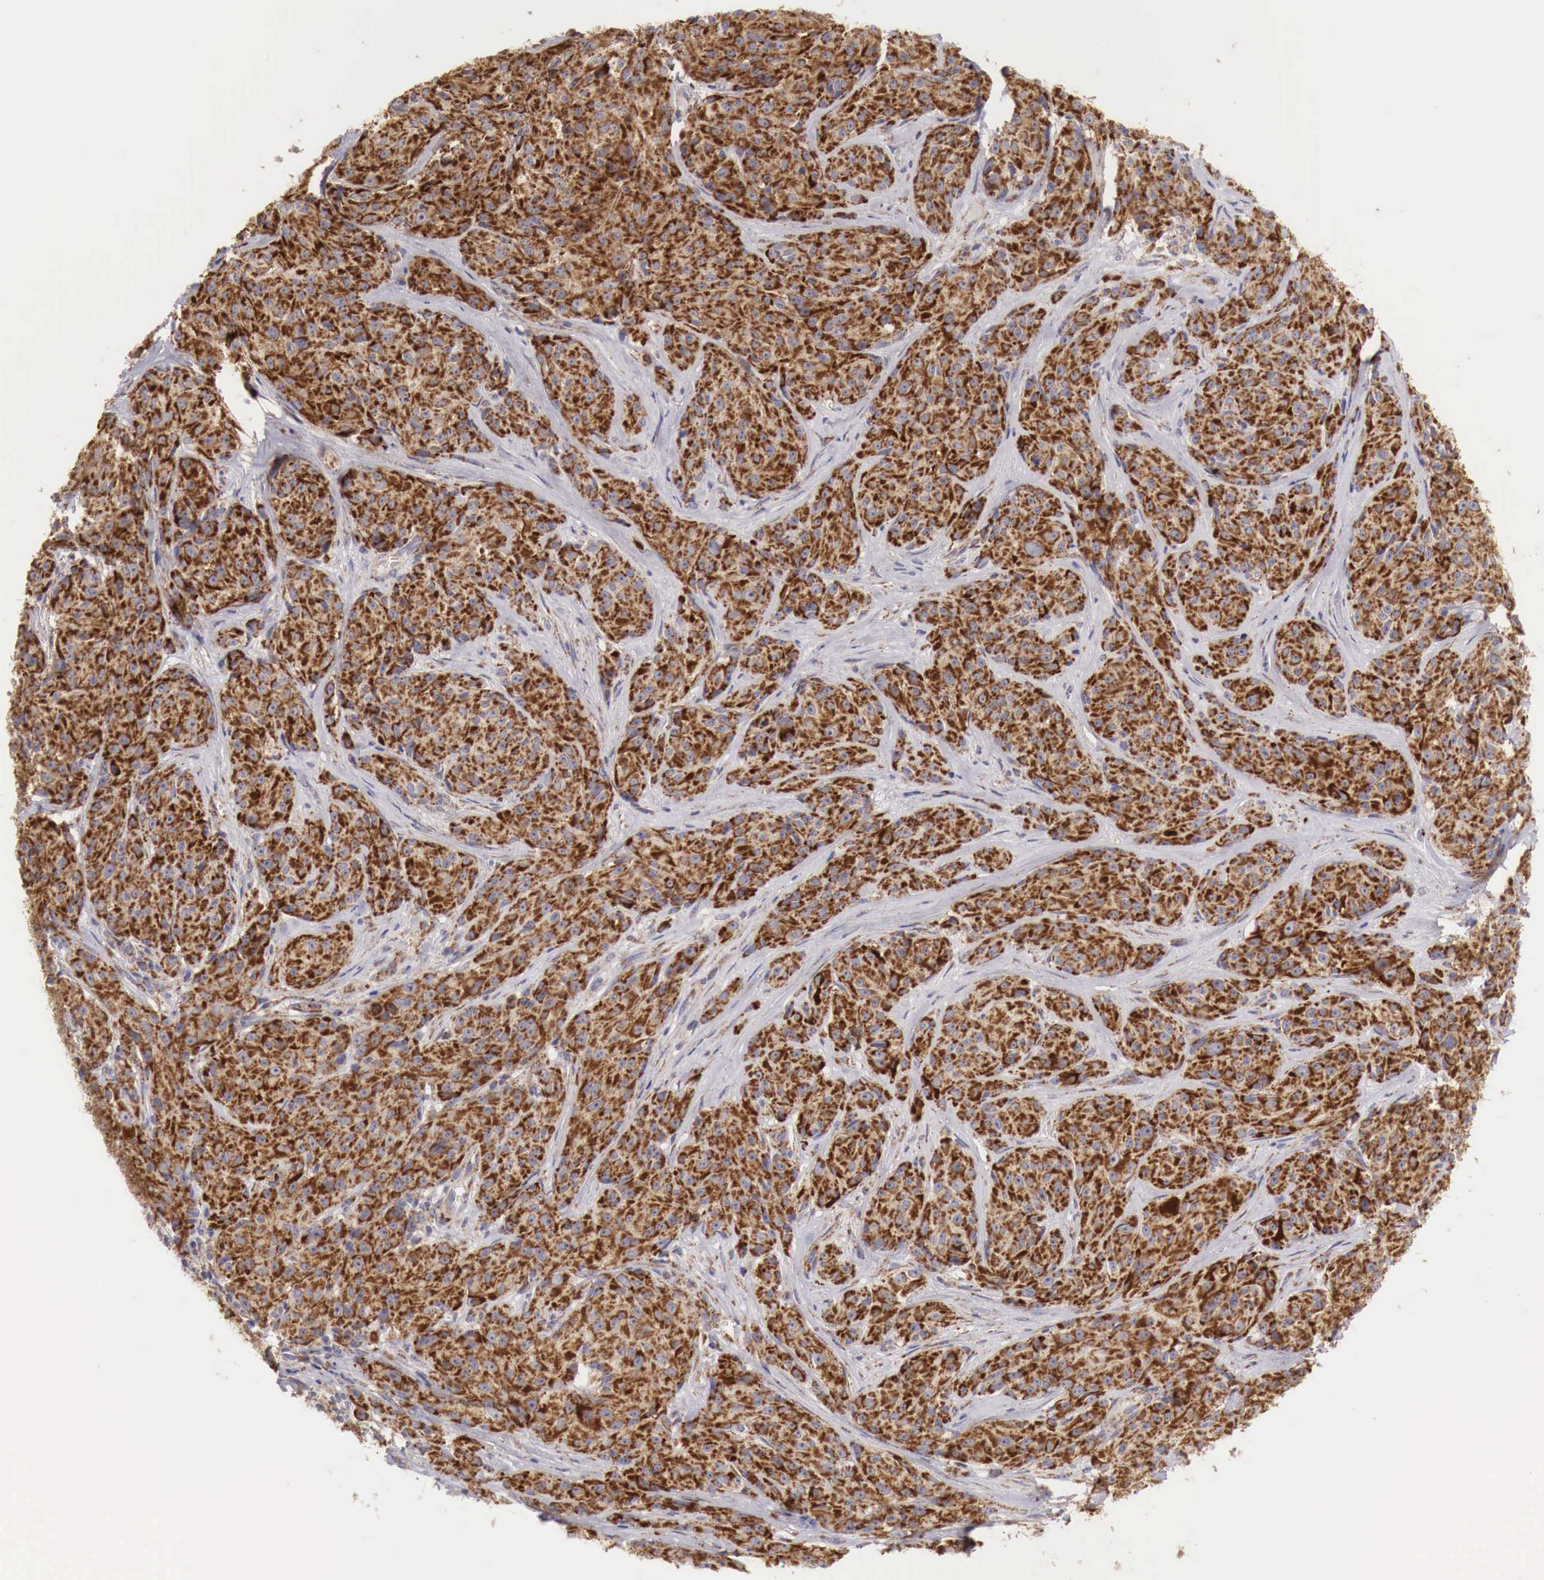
{"staining": {"intensity": "strong", "quantity": ">75%", "location": "cytoplasmic/membranous"}, "tissue": "melanoma", "cell_type": "Tumor cells", "image_type": "cancer", "snomed": [{"axis": "morphology", "description": "Malignant melanoma, NOS"}, {"axis": "topography", "description": "Skin"}], "caption": "Immunohistochemical staining of human melanoma shows strong cytoplasmic/membranous protein staining in about >75% of tumor cells. (IHC, brightfield microscopy, high magnification).", "gene": "XPNPEP3", "patient": {"sex": "male", "age": 56}}